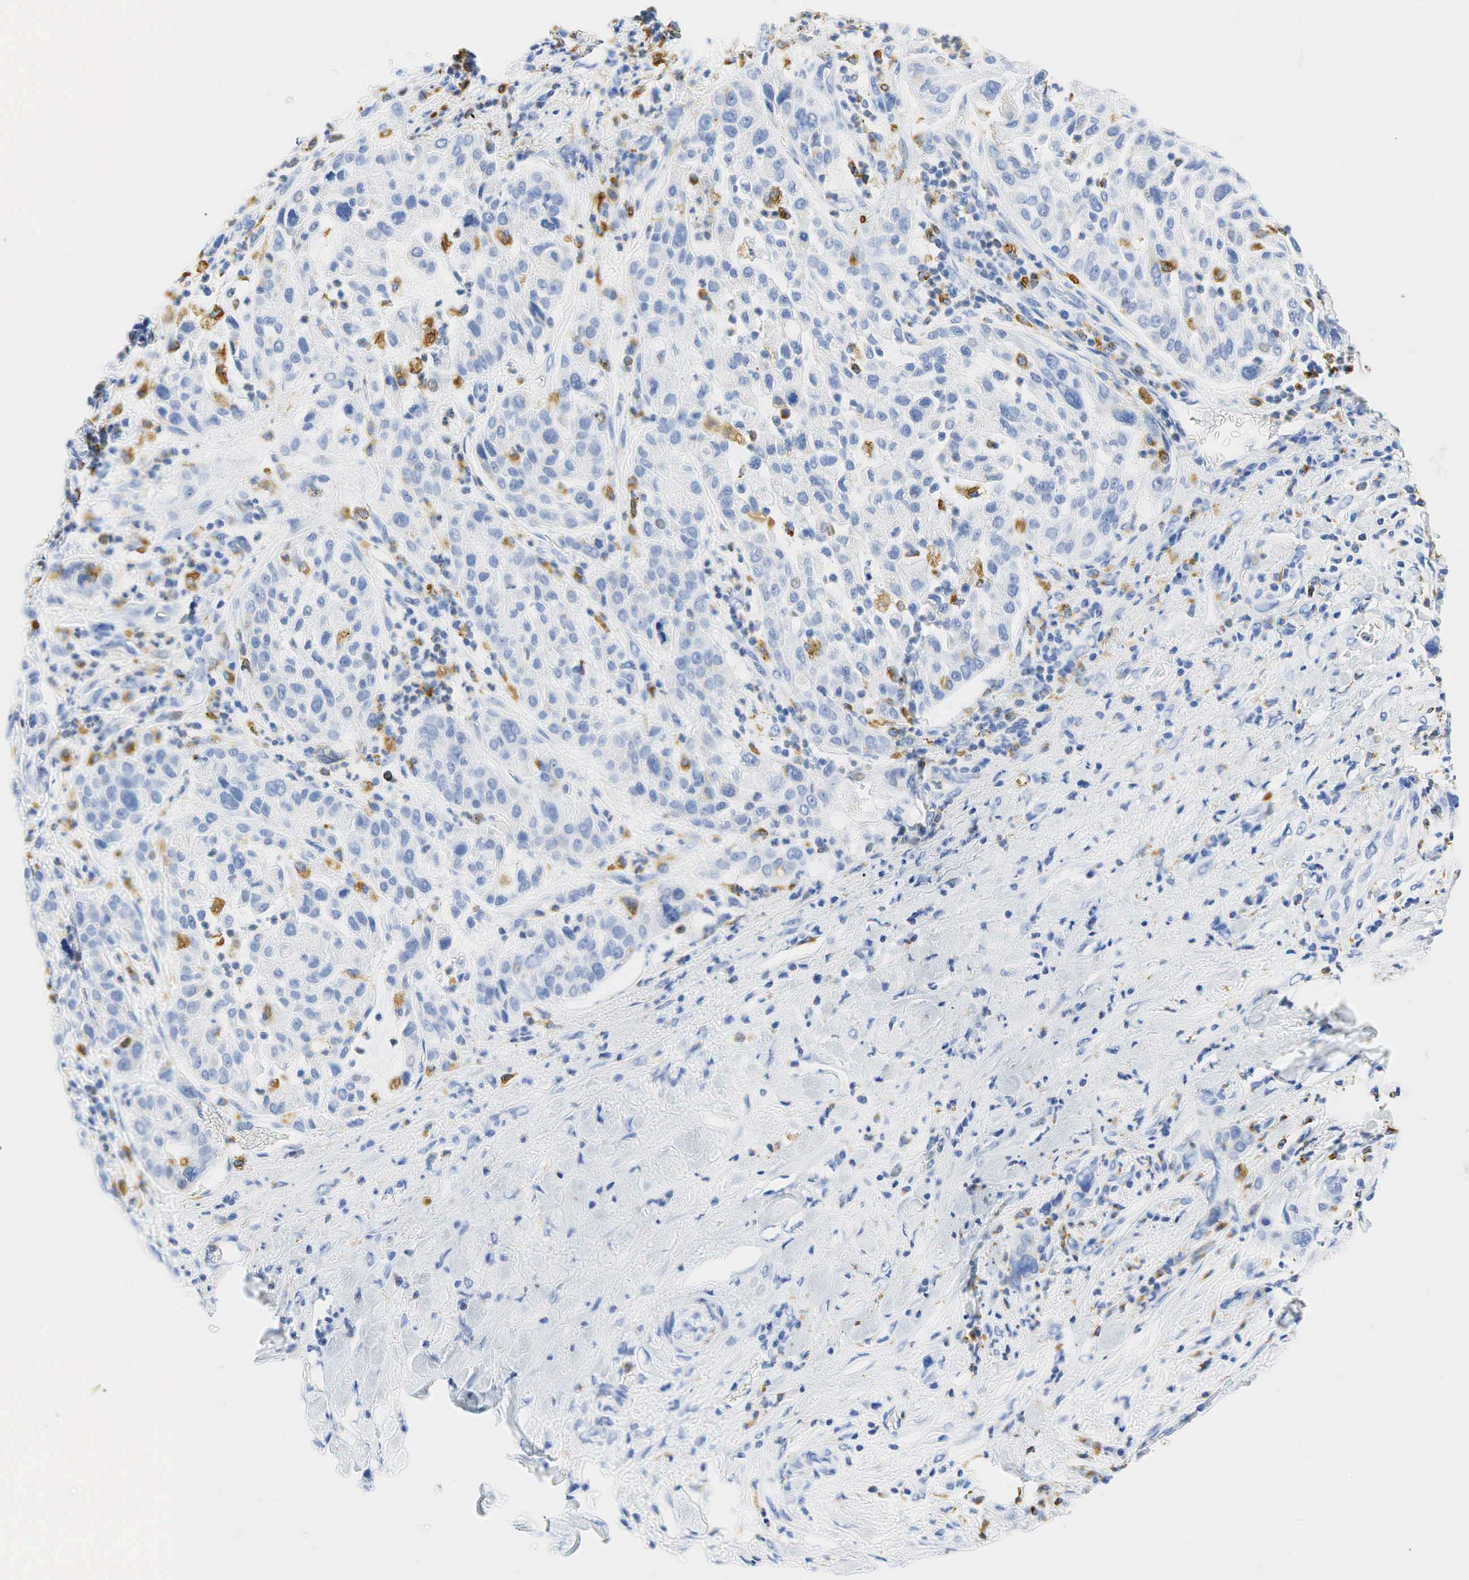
{"staining": {"intensity": "negative", "quantity": "none", "location": "none"}, "tissue": "pancreatic cancer", "cell_type": "Tumor cells", "image_type": "cancer", "snomed": [{"axis": "morphology", "description": "Adenocarcinoma, NOS"}, {"axis": "topography", "description": "Pancreas"}], "caption": "DAB immunohistochemical staining of human adenocarcinoma (pancreatic) displays no significant positivity in tumor cells.", "gene": "CD68", "patient": {"sex": "female", "age": 52}}